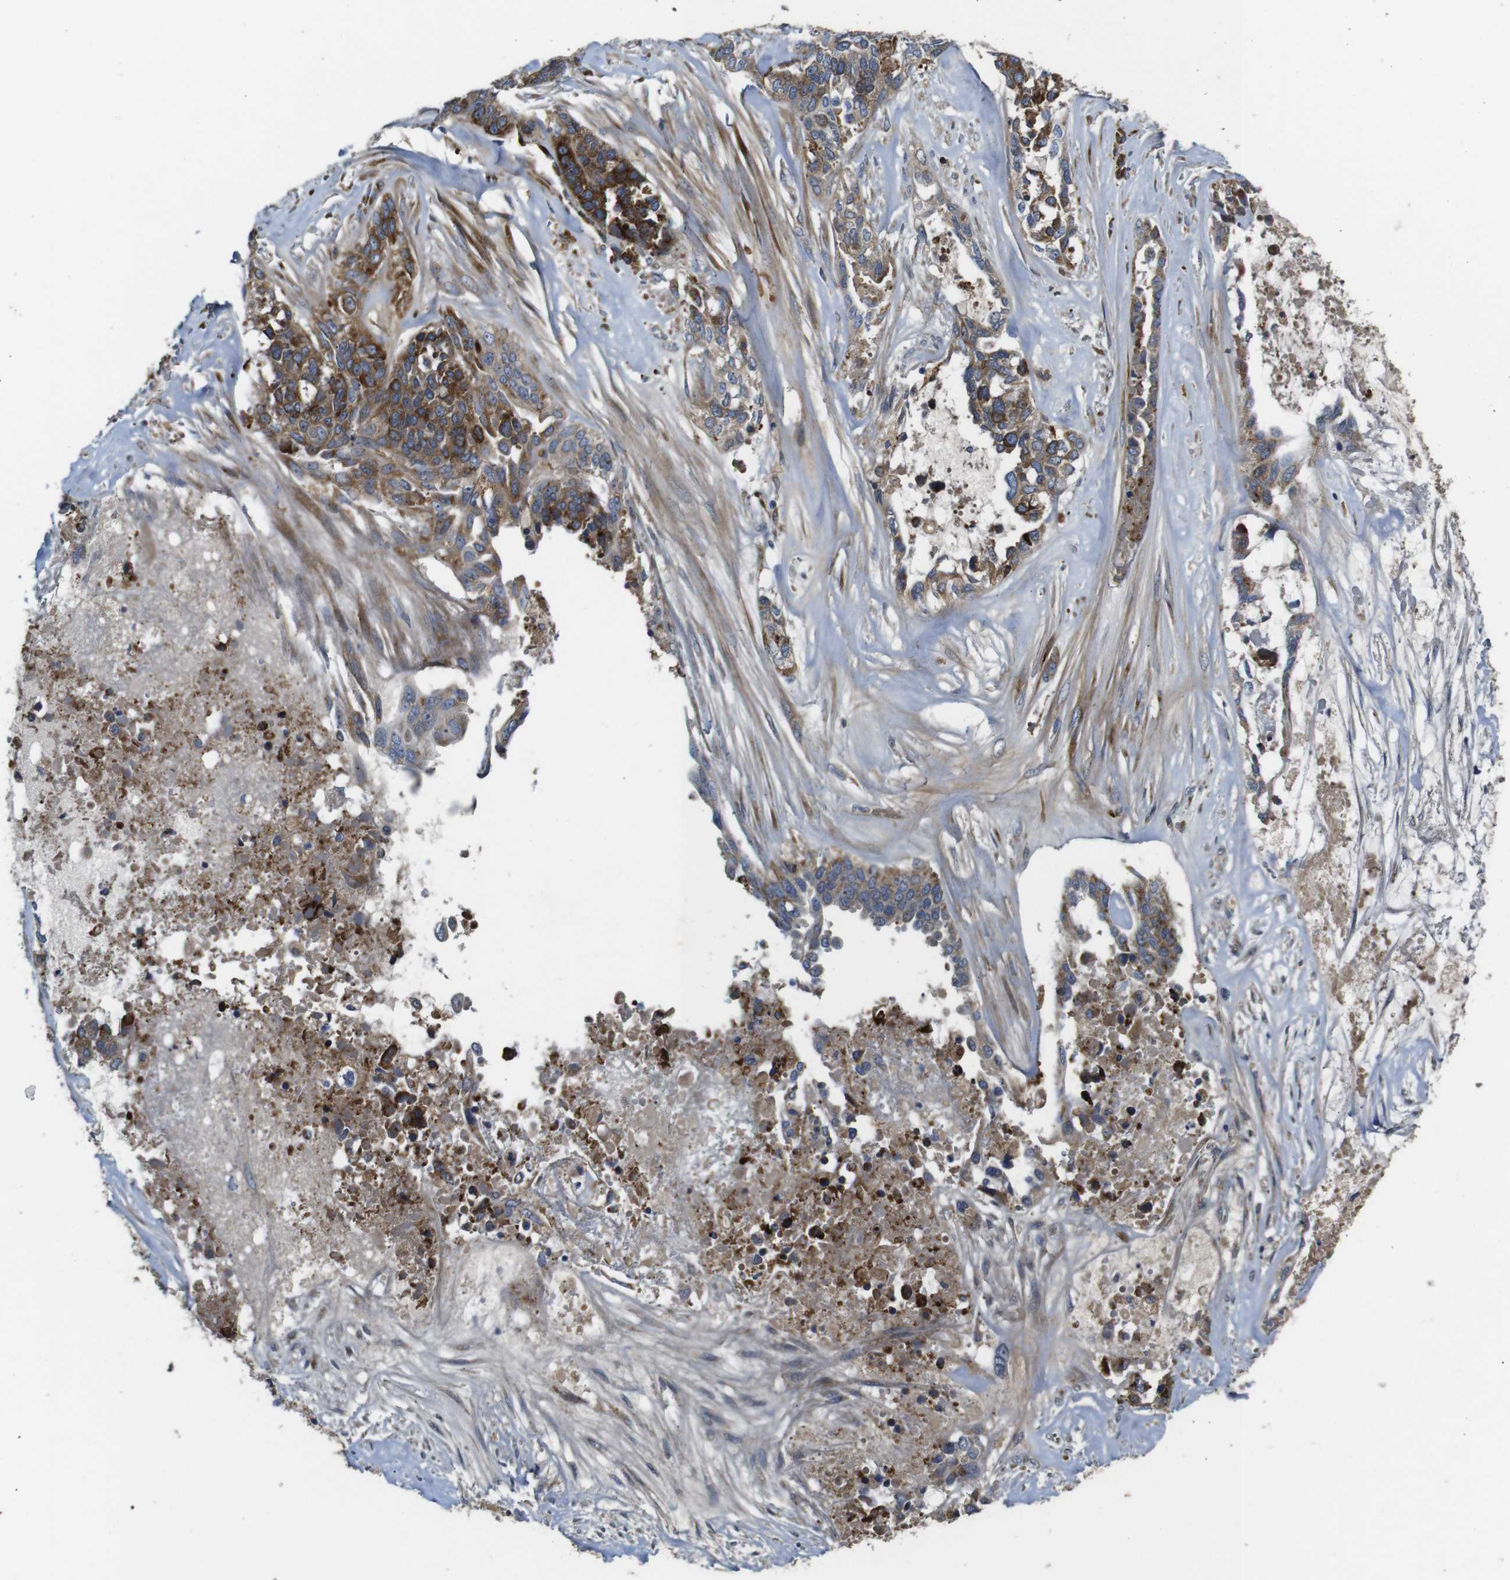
{"staining": {"intensity": "moderate", "quantity": ">75%", "location": "cytoplasmic/membranous"}, "tissue": "ovarian cancer", "cell_type": "Tumor cells", "image_type": "cancer", "snomed": [{"axis": "morphology", "description": "Cystadenocarcinoma, serous, NOS"}, {"axis": "topography", "description": "Ovary"}], "caption": "Tumor cells demonstrate medium levels of moderate cytoplasmic/membranous positivity in about >75% of cells in ovarian cancer.", "gene": "UBE2G2", "patient": {"sex": "female", "age": 44}}